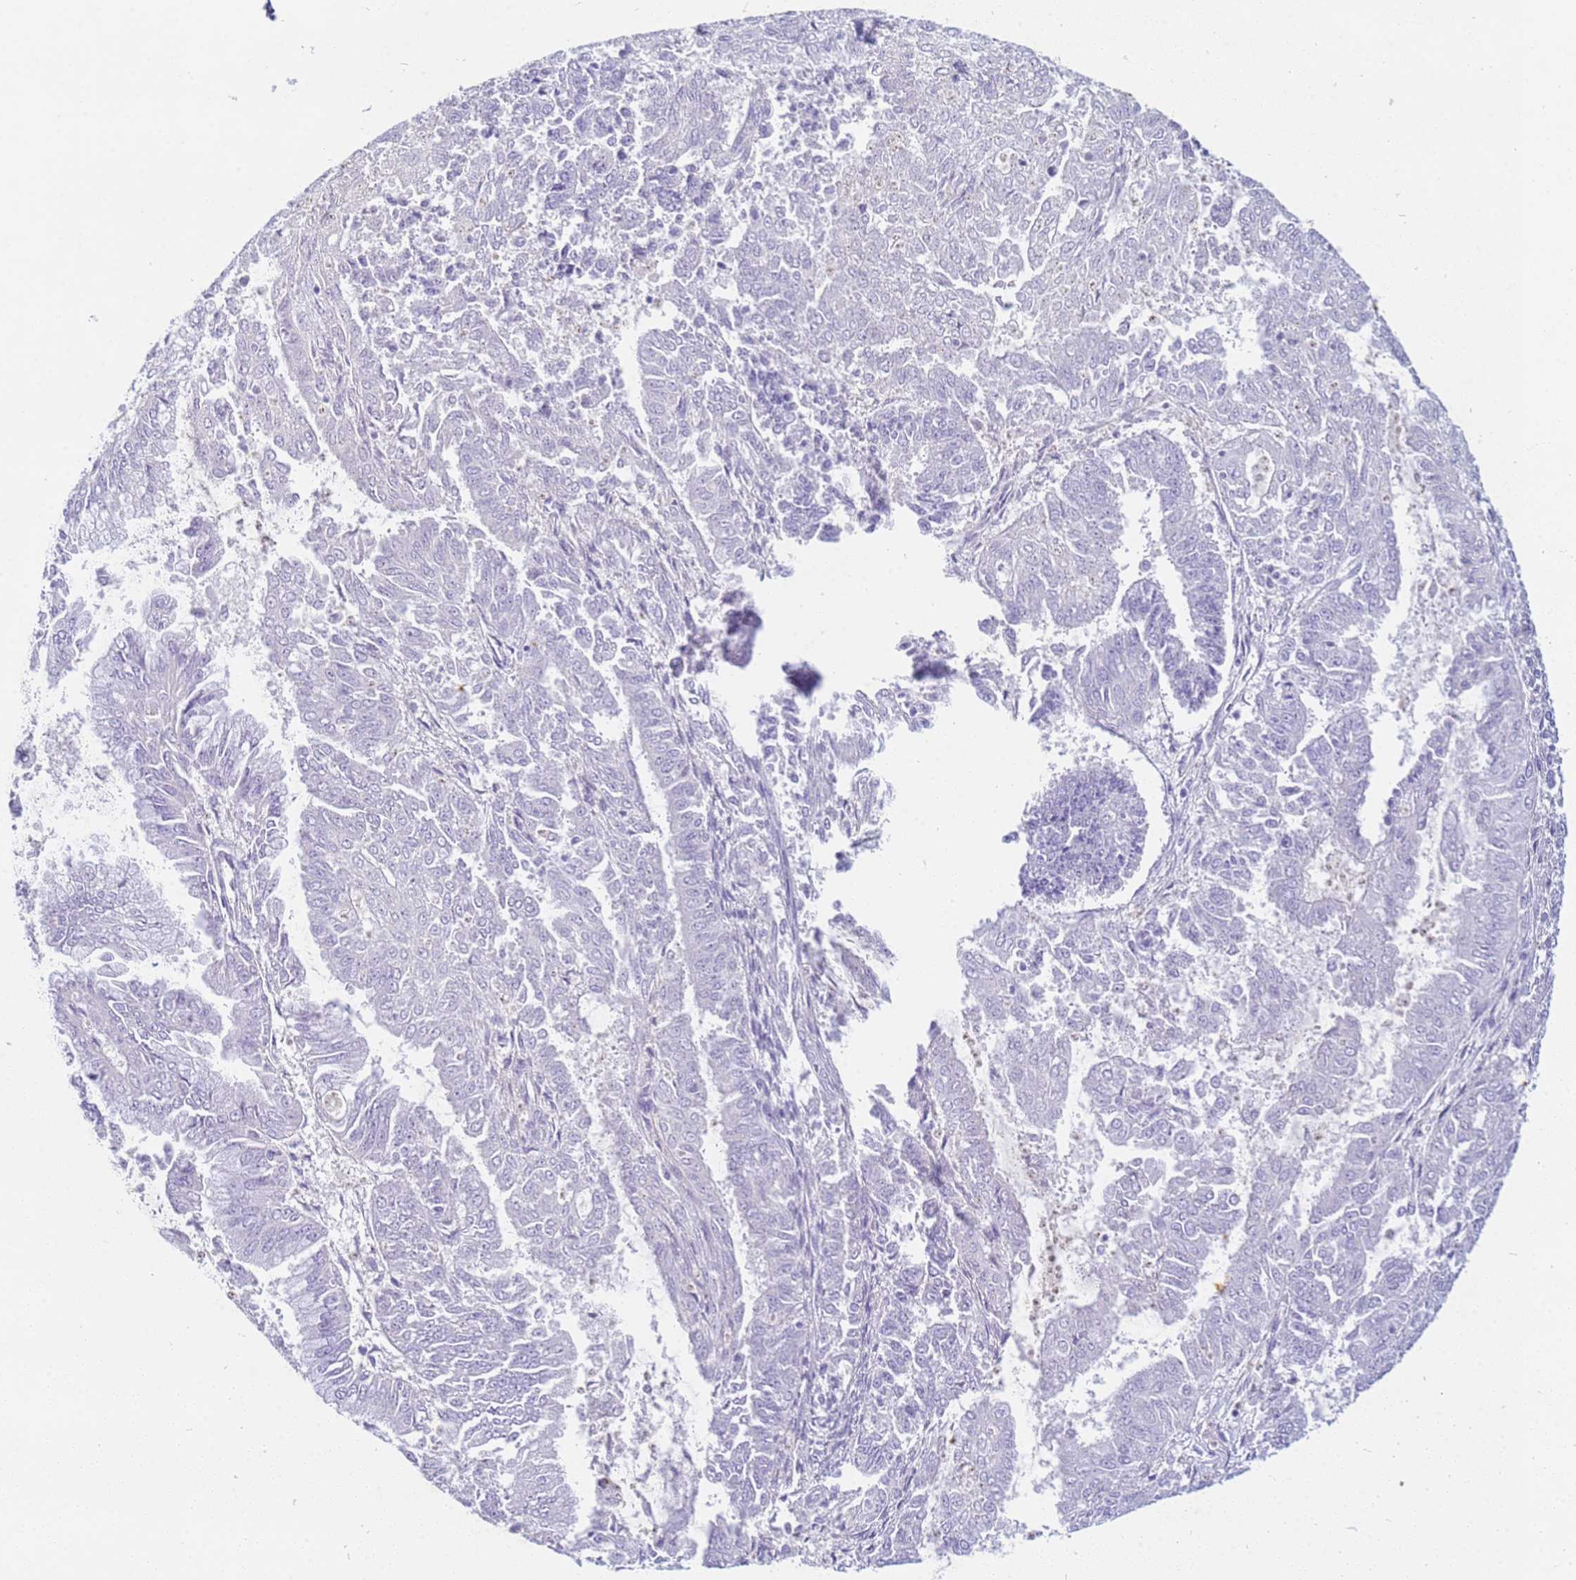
{"staining": {"intensity": "negative", "quantity": "none", "location": "none"}, "tissue": "endometrial cancer", "cell_type": "Tumor cells", "image_type": "cancer", "snomed": [{"axis": "morphology", "description": "Adenocarcinoma, NOS"}, {"axis": "topography", "description": "Endometrium"}], "caption": "DAB (3,3'-diaminobenzidine) immunohistochemical staining of human adenocarcinoma (endometrial) exhibits no significant positivity in tumor cells.", "gene": "B3GNT8", "patient": {"sex": "female", "age": 73}}